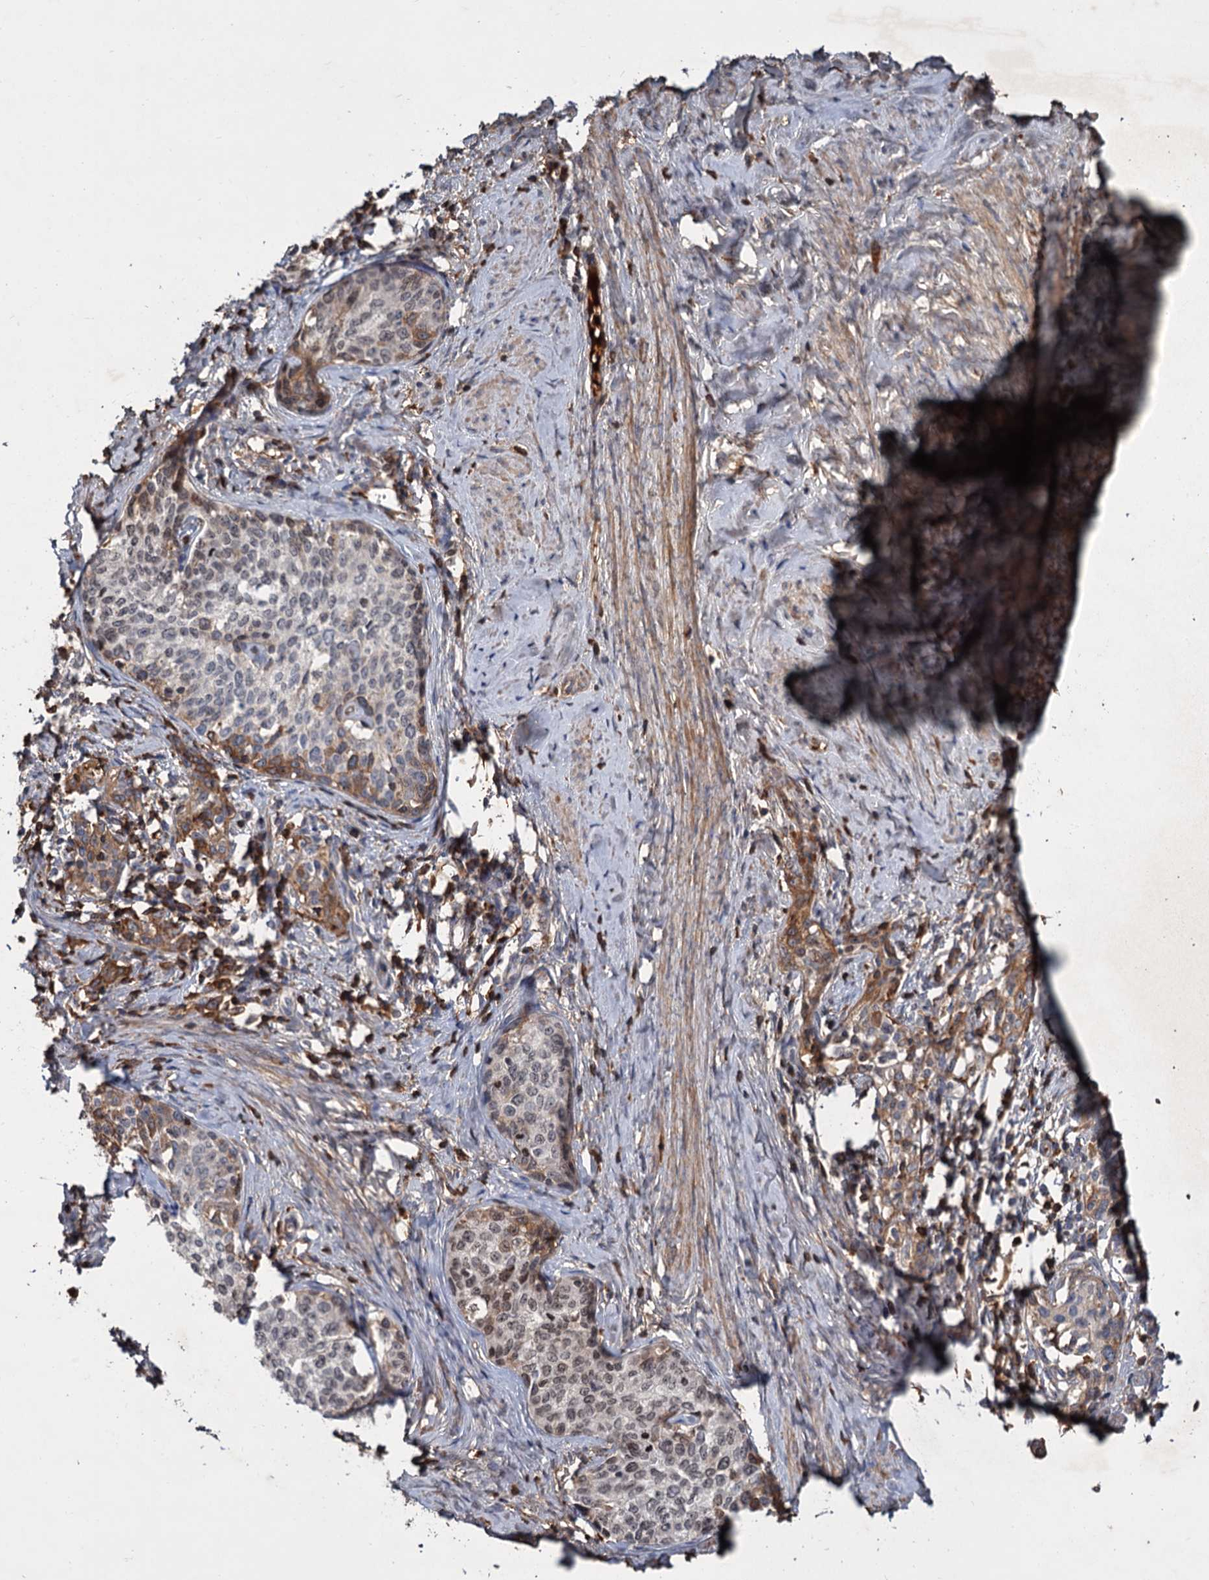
{"staining": {"intensity": "moderate", "quantity": "<25%", "location": "cytoplasmic/membranous,nuclear"}, "tissue": "cervical cancer", "cell_type": "Tumor cells", "image_type": "cancer", "snomed": [{"axis": "morphology", "description": "Squamous cell carcinoma, NOS"}, {"axis": "morphology", "description": "Adenocarcinoma, NOS"}, {"axis": "topography", "description": "Cervix"}], "caption": "Tumor cells reveal low levels of moderate cytoplasmic/membranous and nuclear staining in about <25% of cells in cervical cancer. The protein of interest is shown in brown color, while the nuclei are stained blue.", "gene": "CHRD", "patient": {"sex": "female", "age": 52}}